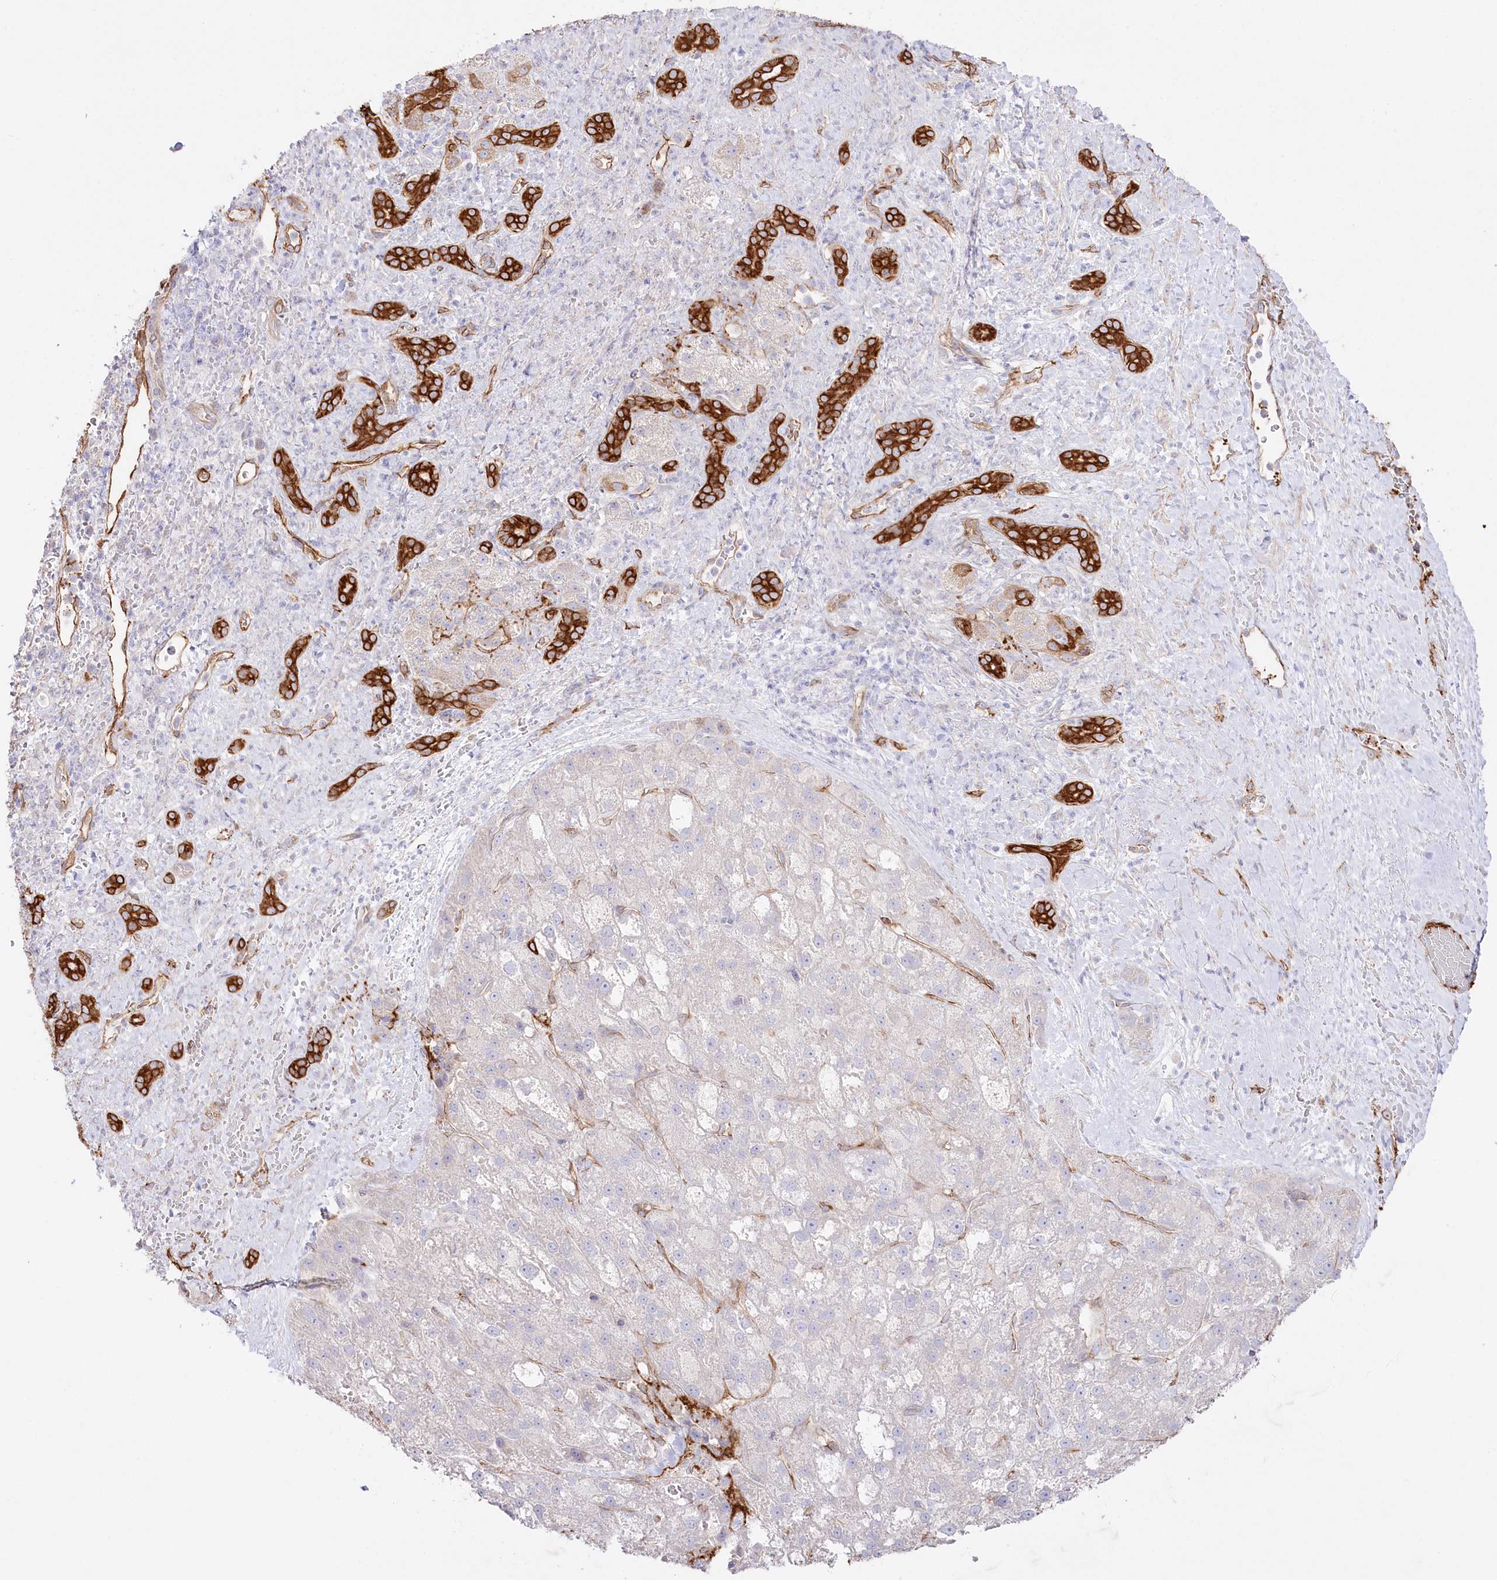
{"staining": {"intensity": "negative", "quantity": "none", "location": "none"}, "tissue": "liver cancer", "cell_type": "Tumor cells", "image_type": "cancer", "snomed": [{"axis": "morphology", "description": "Normal tissue, NOS"}, {"axis": "morphology", "description": "Carcinoma, Hepatocellular, NOS"}, {"axis": "topography", "description": "Liver"}], "caption": "High power microscopy micrograph of an immunohistochemistry micrograph of liver cancer (hepatocellular carcinoma), revealing no significant expression in tumor cells.", "gene": "SLC39A10", "patient": {"sex": "male", "age": 57}}